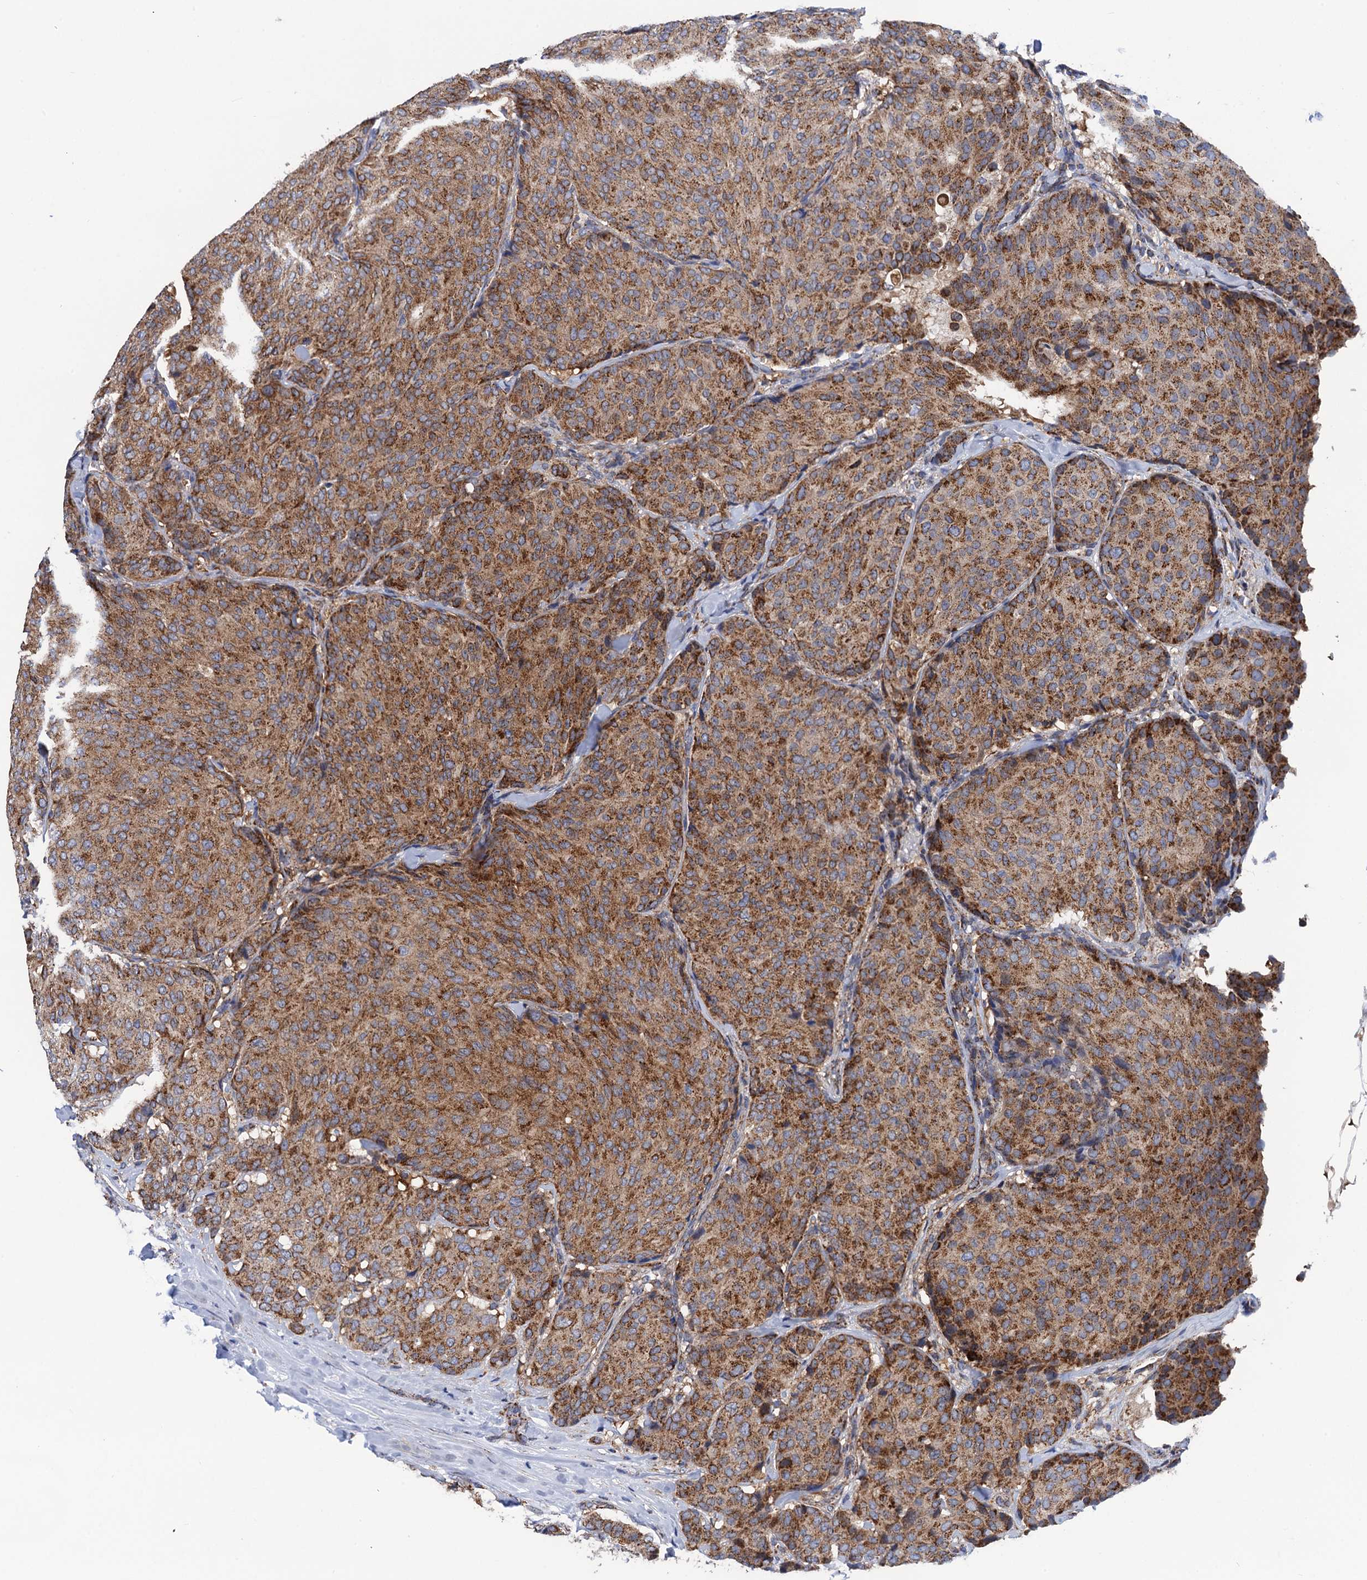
{"staining": {"intensity": "moderate", "quantity": ">75%", "location": "cytoplasmic/membranous"}, "tissue": "breast cancer", "cell_type": "Tumor cells", "image_type": "cancer", "snomed": [{"axis": "morphology", "description": "Duct carcinoma"}, {"axis": "topography", "description": "Breast"}], "caption": "Protein expression analysis of human breast cancer reveals moderate cytoplasmic/membranous staining in about >75% of tumor cells.", "gene": "PTCD3", "patient": {"sex": "female", "age": 75}}